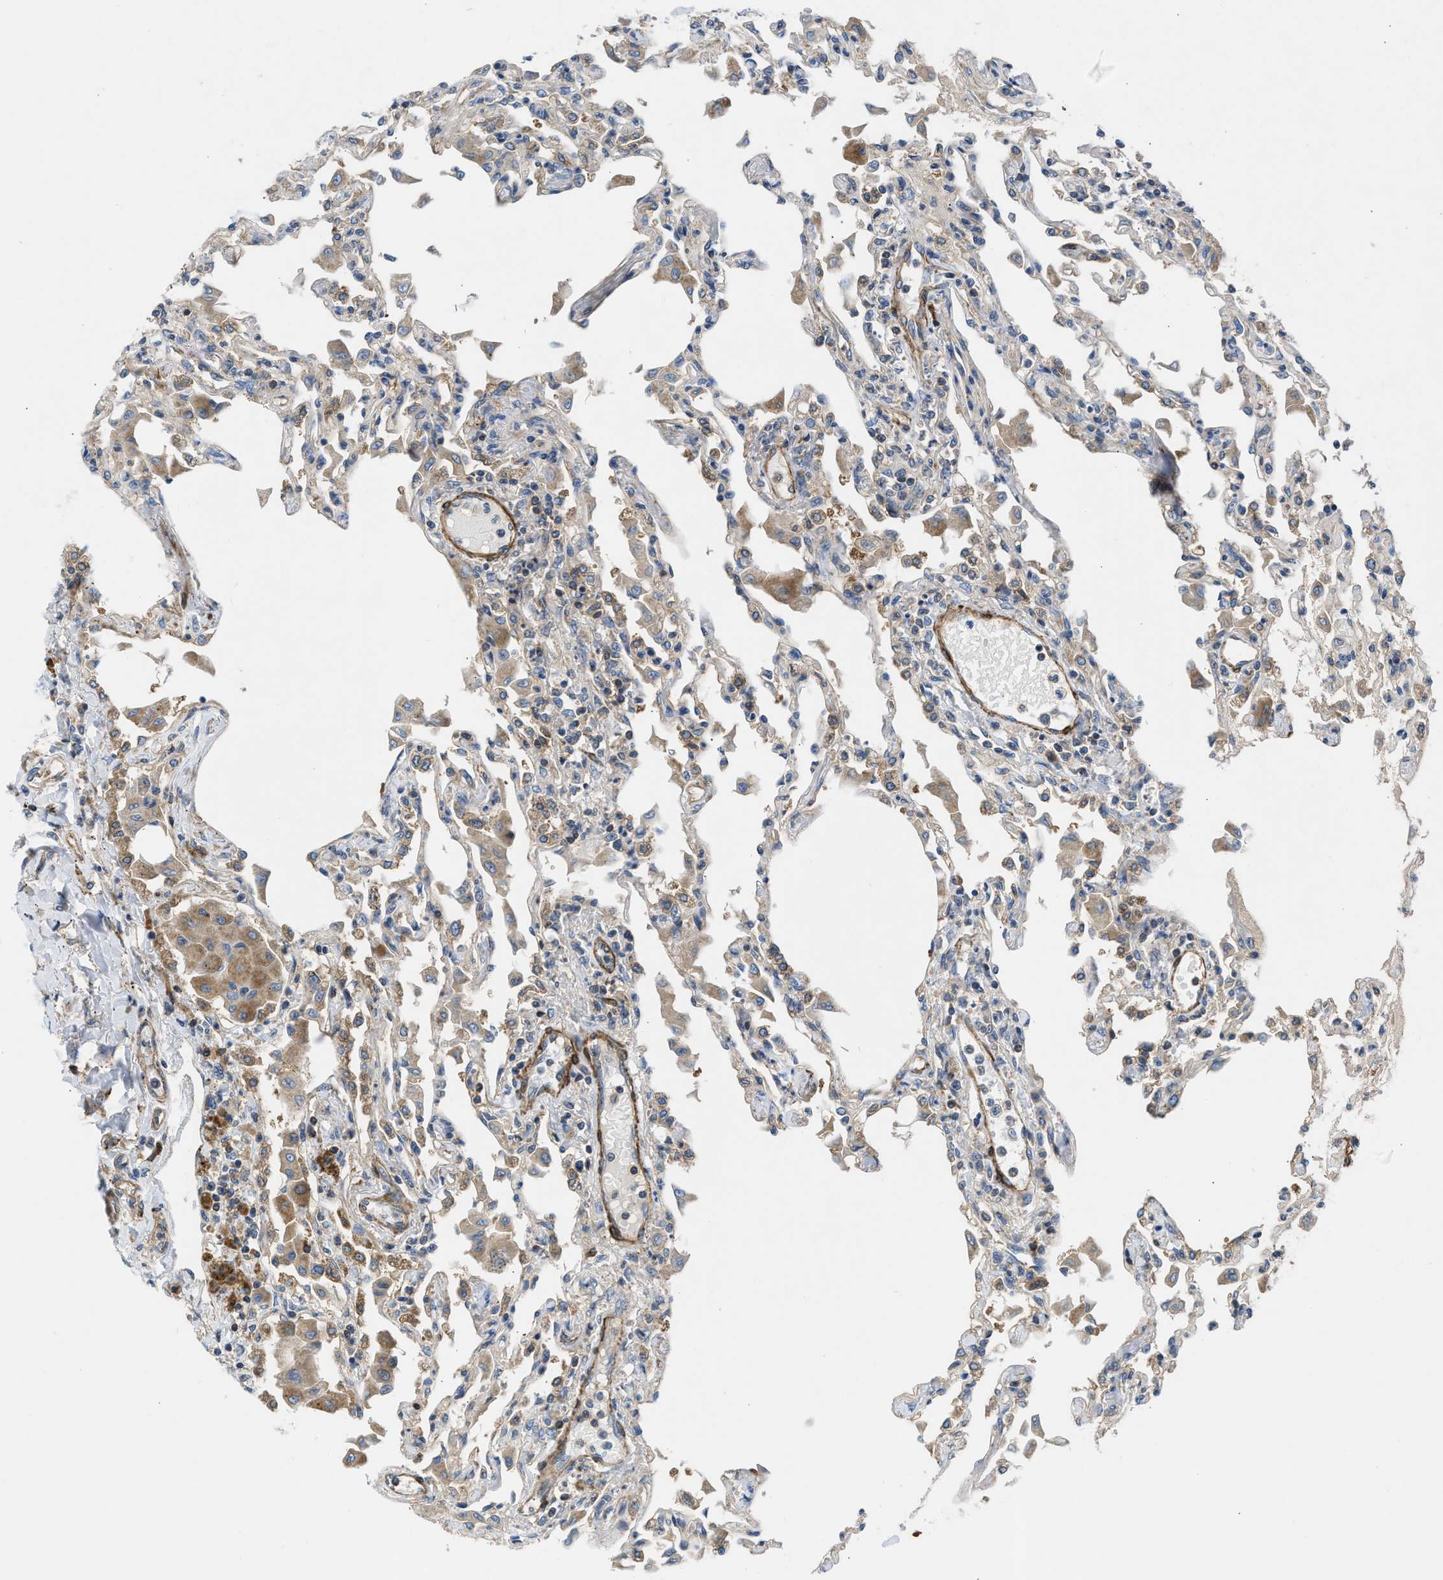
{"staining": {"intensity": "moderate", "quantity": "25%-75%", "location": "cytoplasmic/membranous"}, "tissue": "lung", "cell_type": "Alveolar cells", "image_type": "normal", "snomed": [{"axis": "morphology", "description": "Normal tissue, NOS"}, {"axis": "topography", "description": "Bronchus"}, {"axis": "topography", "description": "Lung"}], "caption": "This micrograph displays immunohistochemistry (IHC) staining of normal human lung, with medium moderate cytoplasmic/membranous staining in about 25%-75% of alveolar cells.", "gene": "CHKB", "patient": {"sex": "female", "age": 49}}